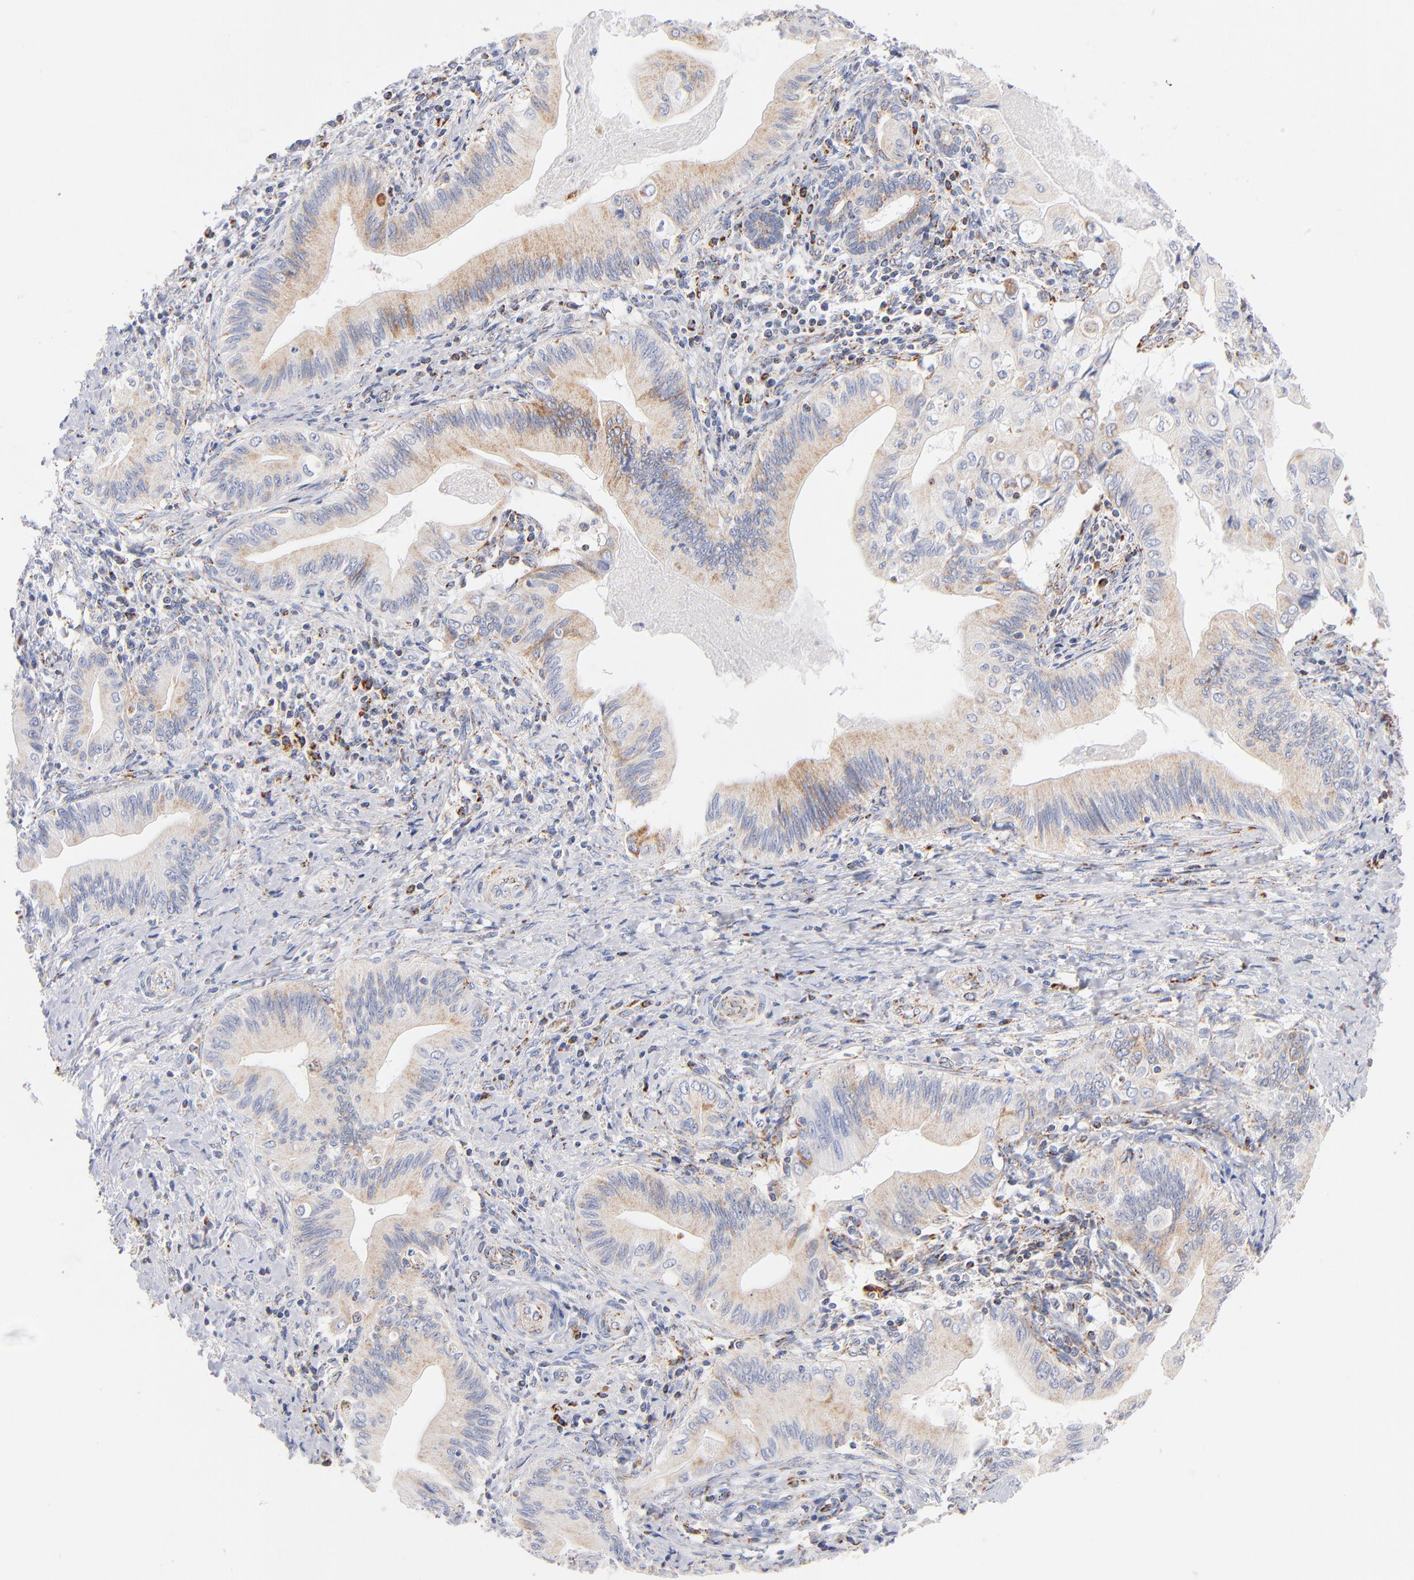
{"staining": {"intensity": "weak", "quantity": ">75%", "location": "cytoplasmic/membranous"}, "tissue": "liver cancer", "cell_type": "Tumor cells", "image_type": "cancer", "snomed": [{"axis": "morphology", "description": "Cholangiocarcinoma"}, {"axis": "topography", "description": "Liver"}], "caption": "The image displays staining of liver cancer (cholangiocarcinoma), revealing weak cytoplasmic/membranous protein staining (brown color) within tumor cells.", "gene": "DLAT", "patient": {"sex": "male", "age": 58}}